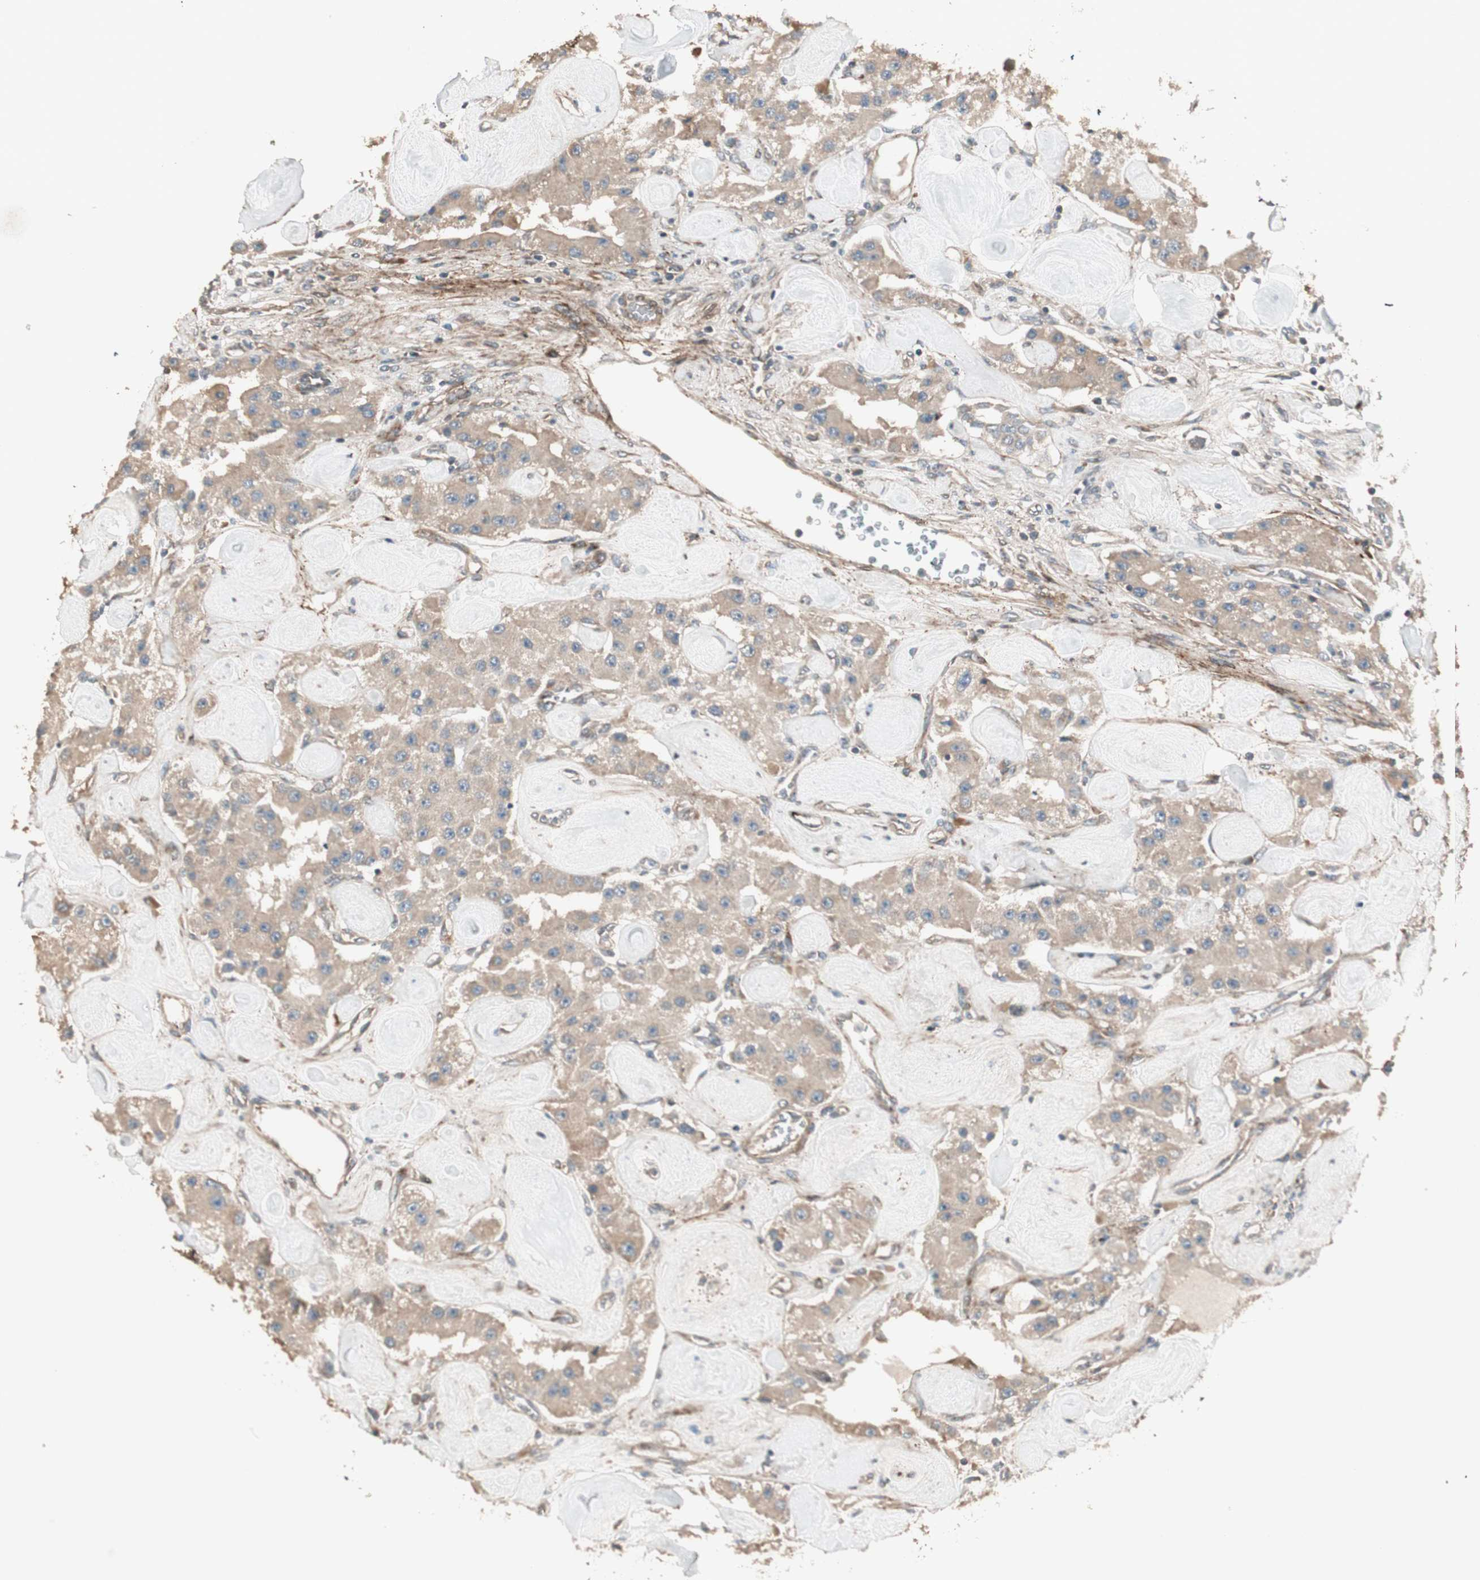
{"staining": {"intensity": "weak", "quantity": ">75%", "location": "cytoplasmic/membranous"}, "tissue": "carcinoid", "cell_type": "Tumor cells", "image_type": "cancer", "snomed": [{"axis": "morphology", "description": "Carcinoid, malignant, NOS"}, {"axis": "topography", "description": "Pancreas"}], "caption": "Carcinoid tissue reveals weak cytoplasmic/membranous expression in approximately >75% of tumor cells", "gene": "PPP2R5E", "patient": {"sex": "male", "age": 41}}